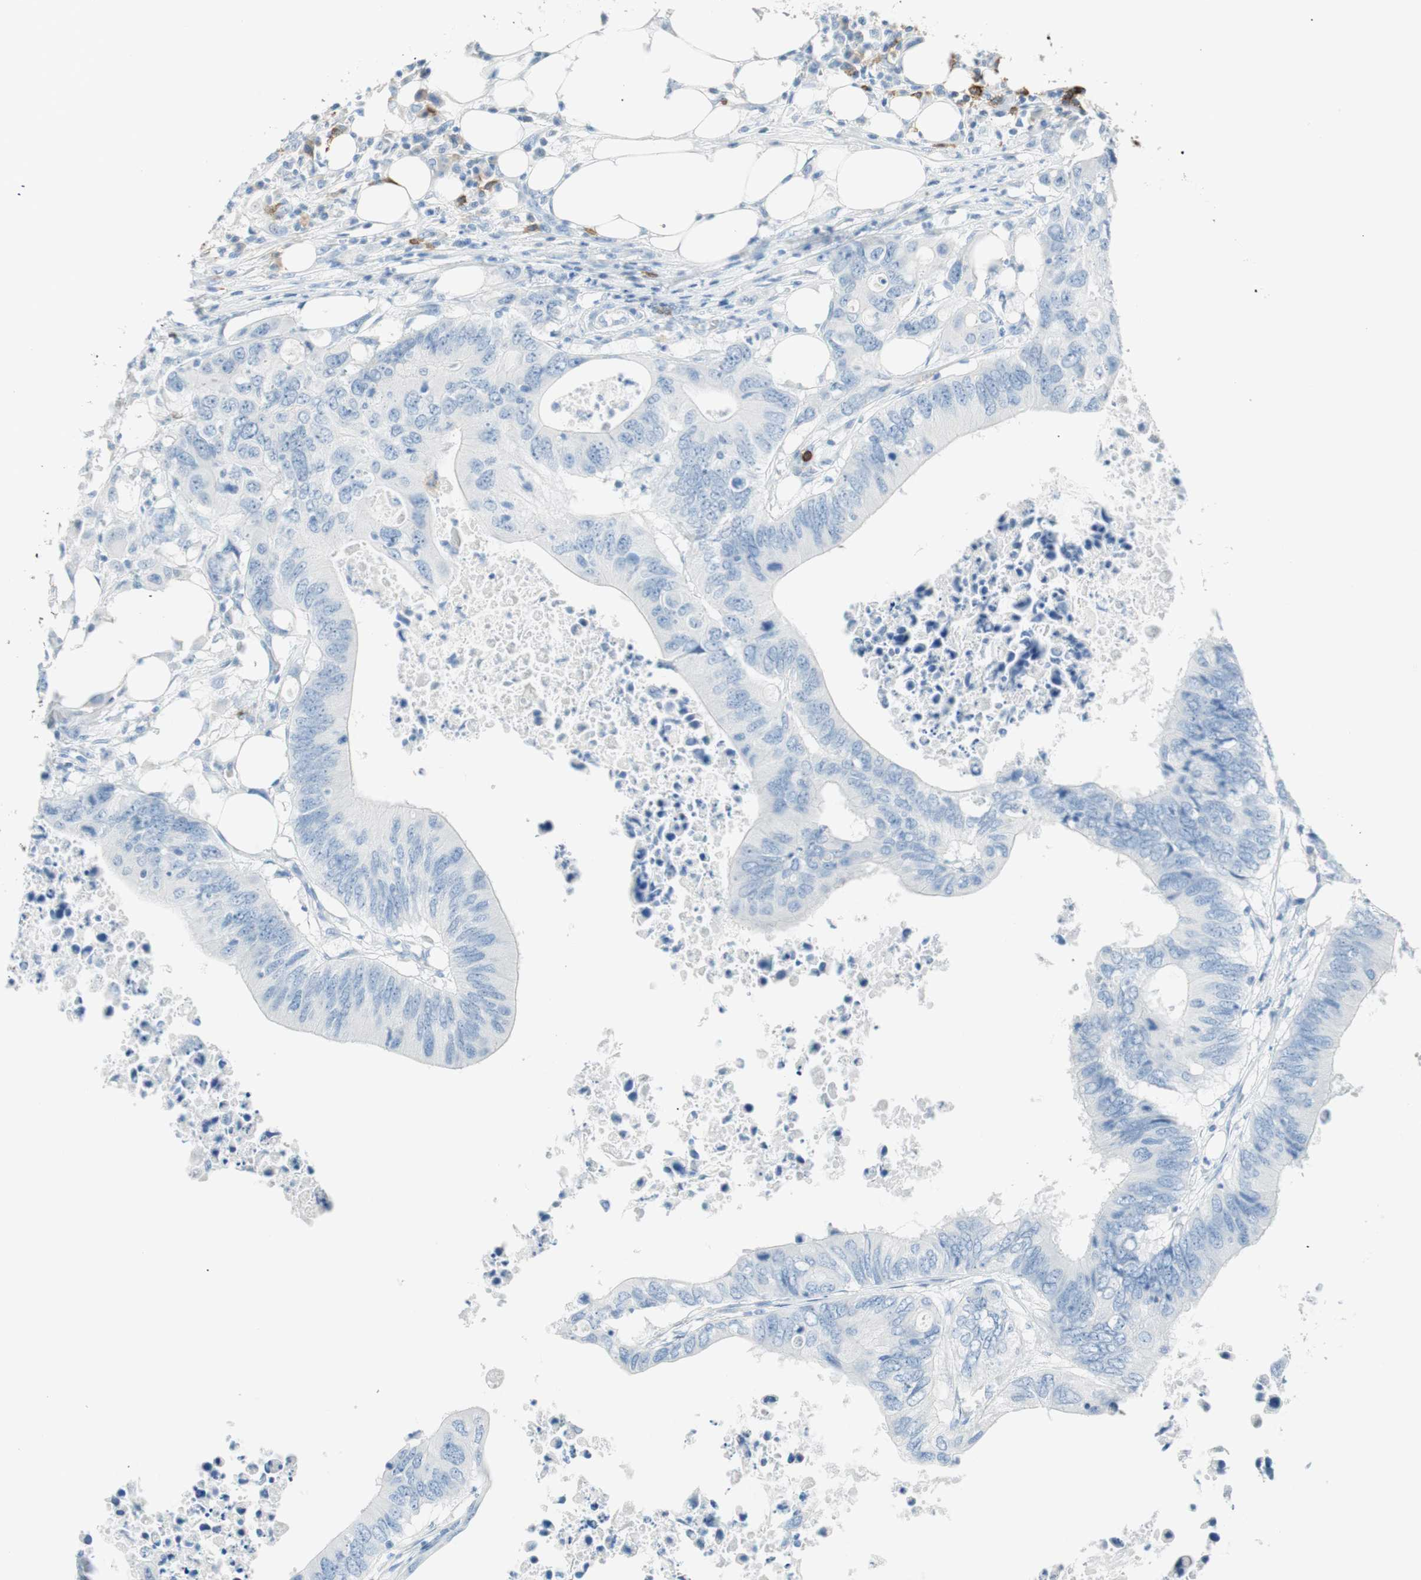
{"staining": {"intensity": "negative", "quantity": "none", "location": "none"}, "tissue": "colorectal cancer", "cell_type": "Tumor cells", "image_type": "cancer", "snomed": [{"axis": "morphology", "description": "Adenocarcinoma, NOS"}, {"axis": "topography", "description": "Colon"}], "caption": "DAB (3,3'-diaminobenzidine) immunohistochemical staining of human colorectal cancer (adenocarcinoma) displays no significant expression in tumor cells.", "gene": "TNFRSF13C", "patient": {"sex": "male", "age": 71}}